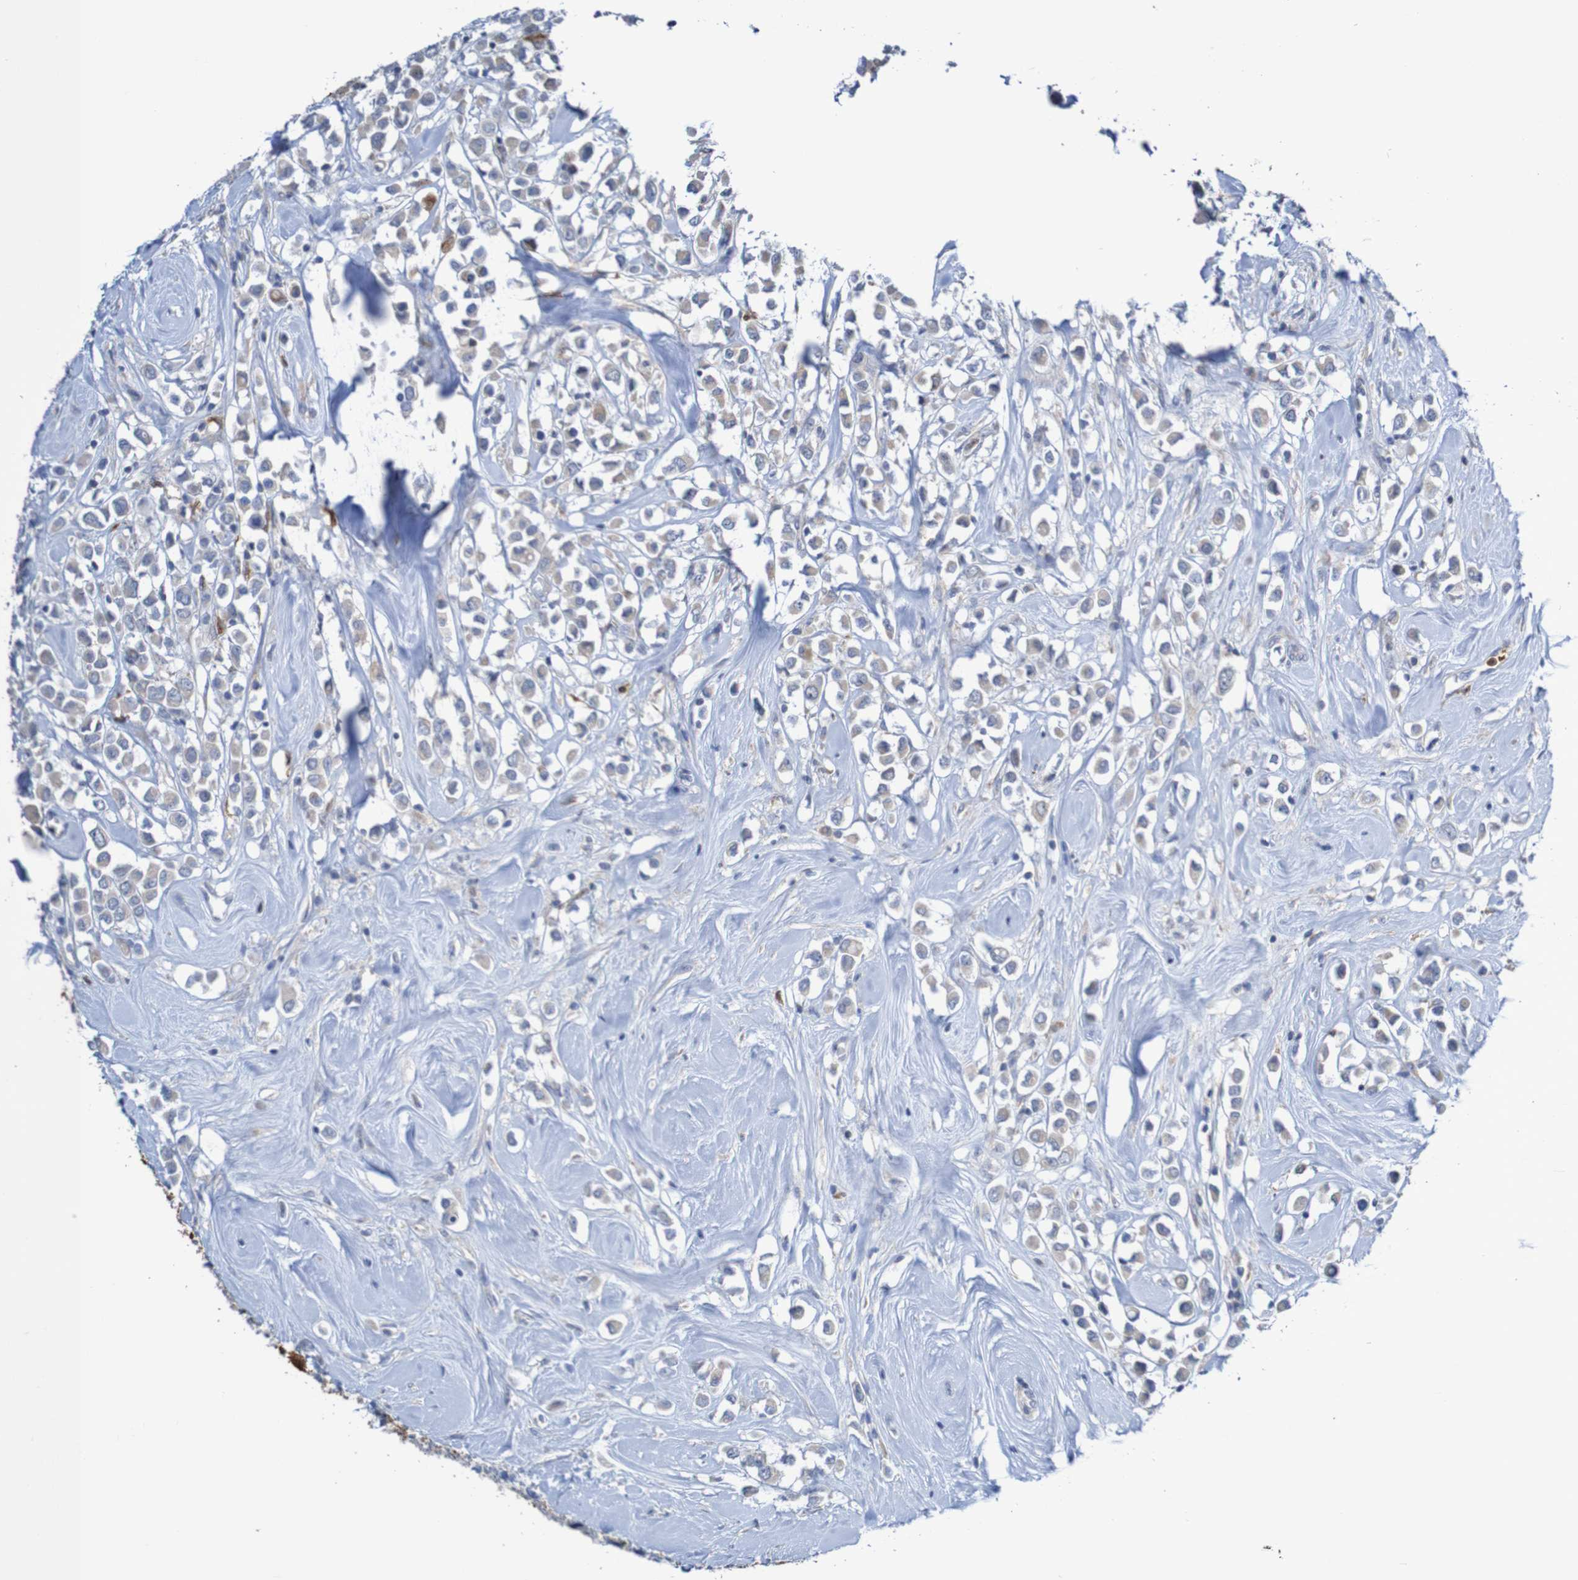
{"staining": {"intensity": "weak", "quantity": ">75%", "location": "cytoplasmic/membranous"}, "tissue": "breast cancer", "cell_type": "Tumor cells", "image_type": "cancer", "snomed": [{"axis": "morphology", "description": "Duct carcinoma"}, {"axis": "topography", "description": "Breast"}], "caption": "DAB immunohistochemical staining of human breast cancer reveals weak cytoplasmic/membranous protein positivity in about >75% of tumor cells.", "gene": "PARP4", "patient": {"sex": "female", "age": 61}}